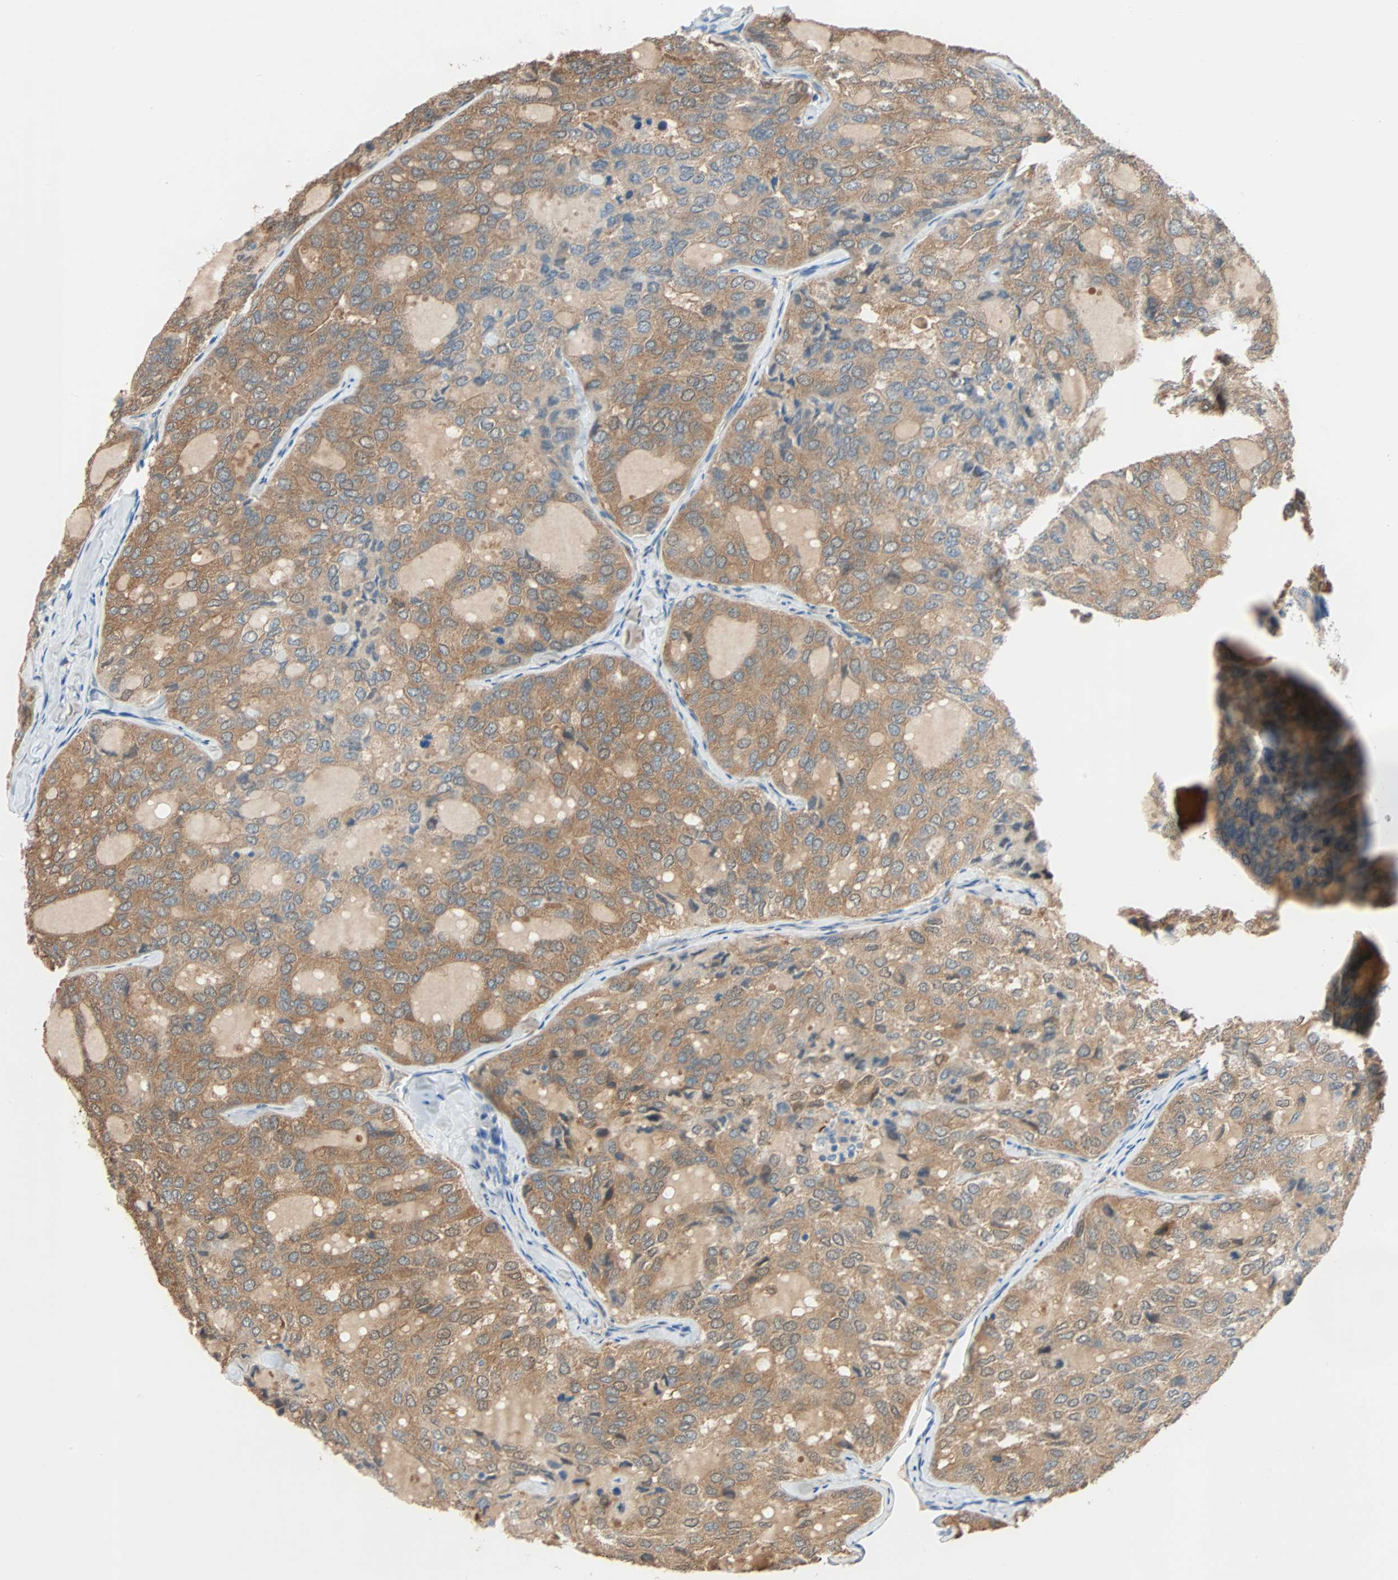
{"staining": {"intensity": "moderate", "quantity": ">75%", "location": "cytoplasmic/membranous"}, "tissue": "thyroid cancer", "cell_type": "Tumor cells", "image_type": "cancer", "snomed": [{"axis": "morphology", "description": "Follicular adenoma carcinoma, NOS"}, {"axis": "topography", "description": "Thyroid gland"}], "caption": "Follicular adenoma carcinoma (thyroid) stained with IHC demonstrates moderate cytoplasmic/membranous expression in about >75% of tumor cells.", "gene": "TNFRSF12A", "patient": {"sex": "male", "age": 75}}